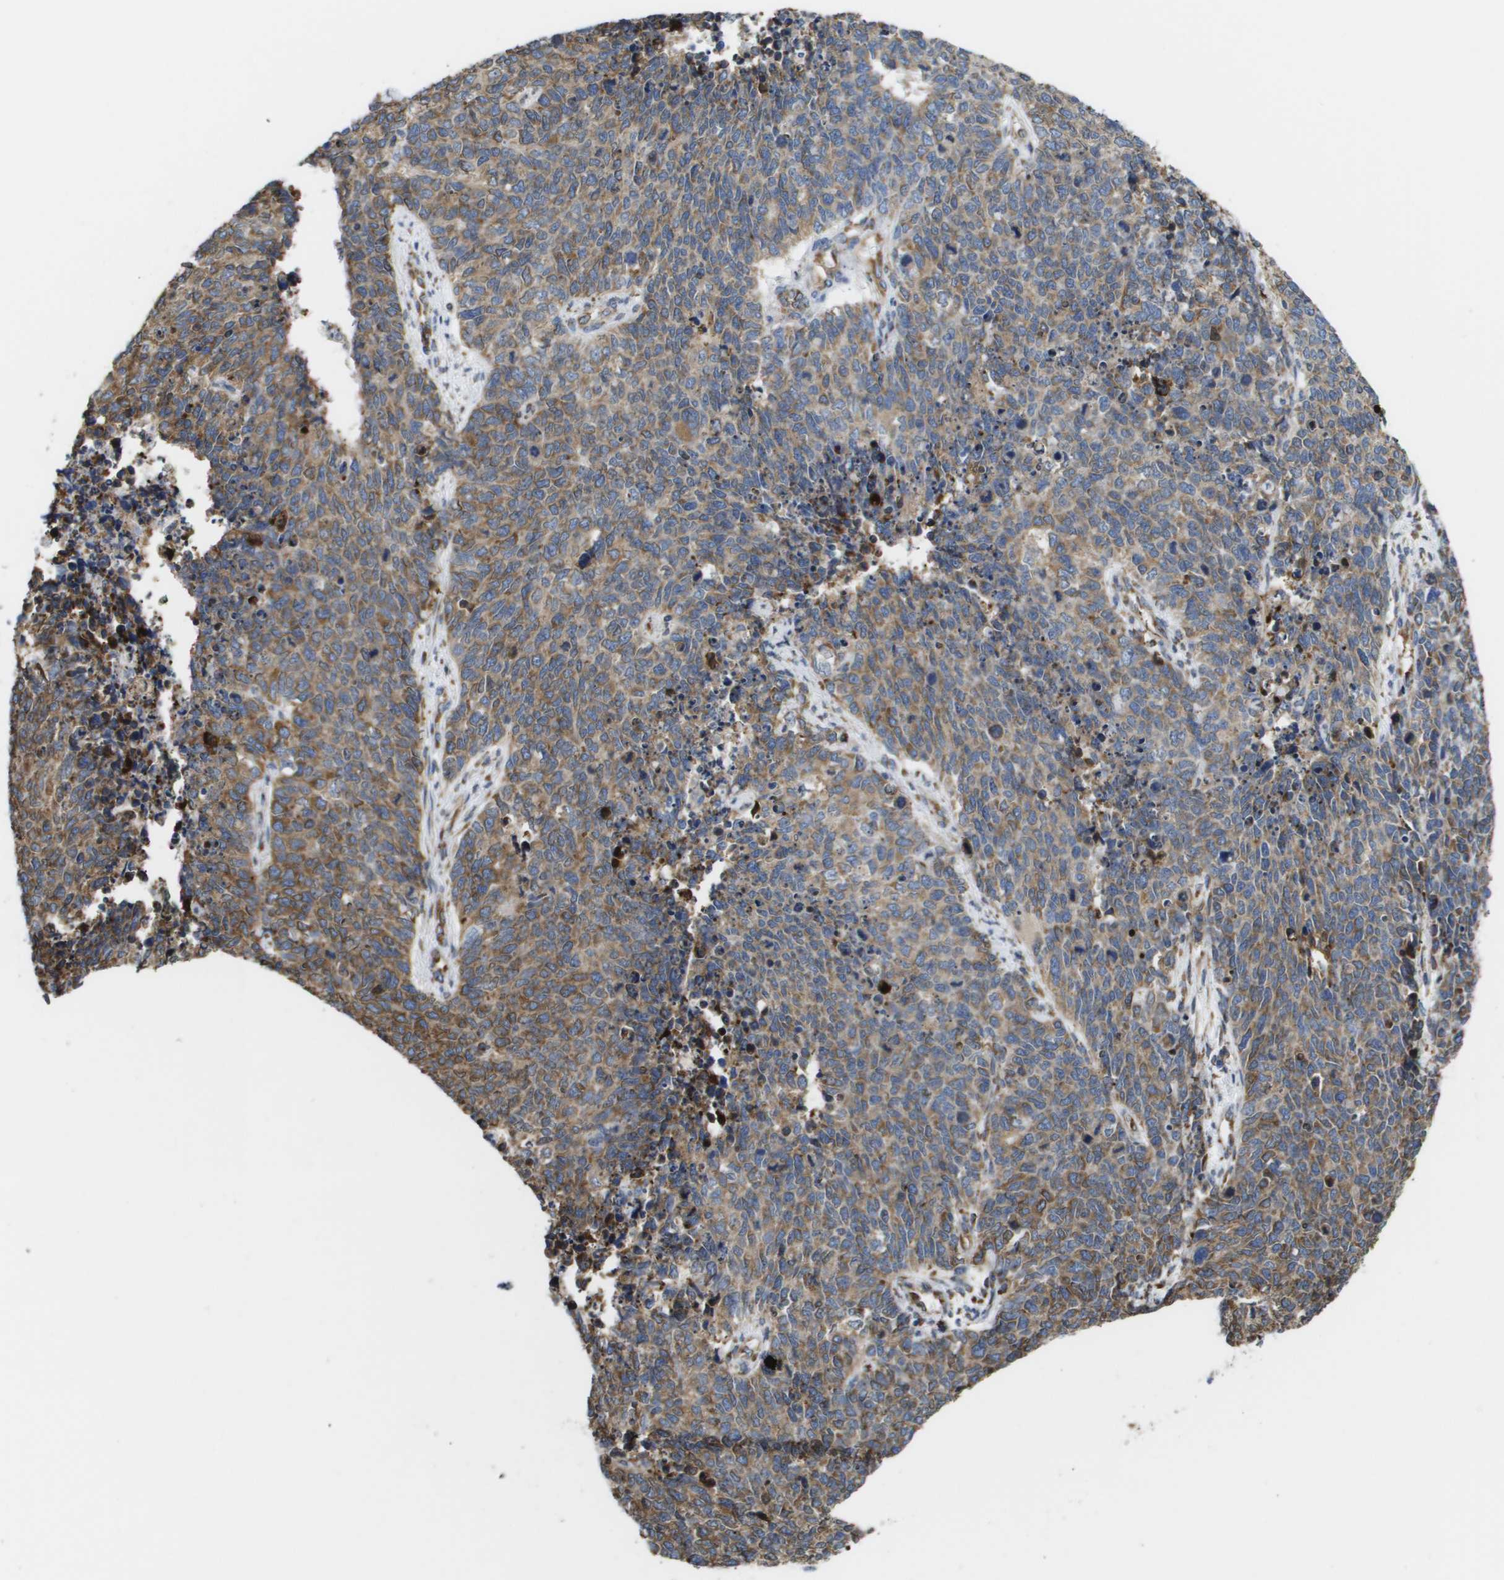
{"staining": {"intensity": "moderate", "quantity": ">75%", "location": "cytoplasmic/membranous"}, "tissue": "cervical cancer", "cell_type": "Tumor cells", "image_type": "cancer", "snomed": [{"axis": "morphology", "description": "Squamous cell carcinoma, NOS"}, {"axis": "topography", "description": "Cervix"}], "caption": "Moderate cytoplasmic/membranous staining is appreciated in about >75% of tumor cells in cervical cancer (squamous cell carcinoma).", "gene": "ST3GAL2", "patient": {"sex": "female", "age": 63}}